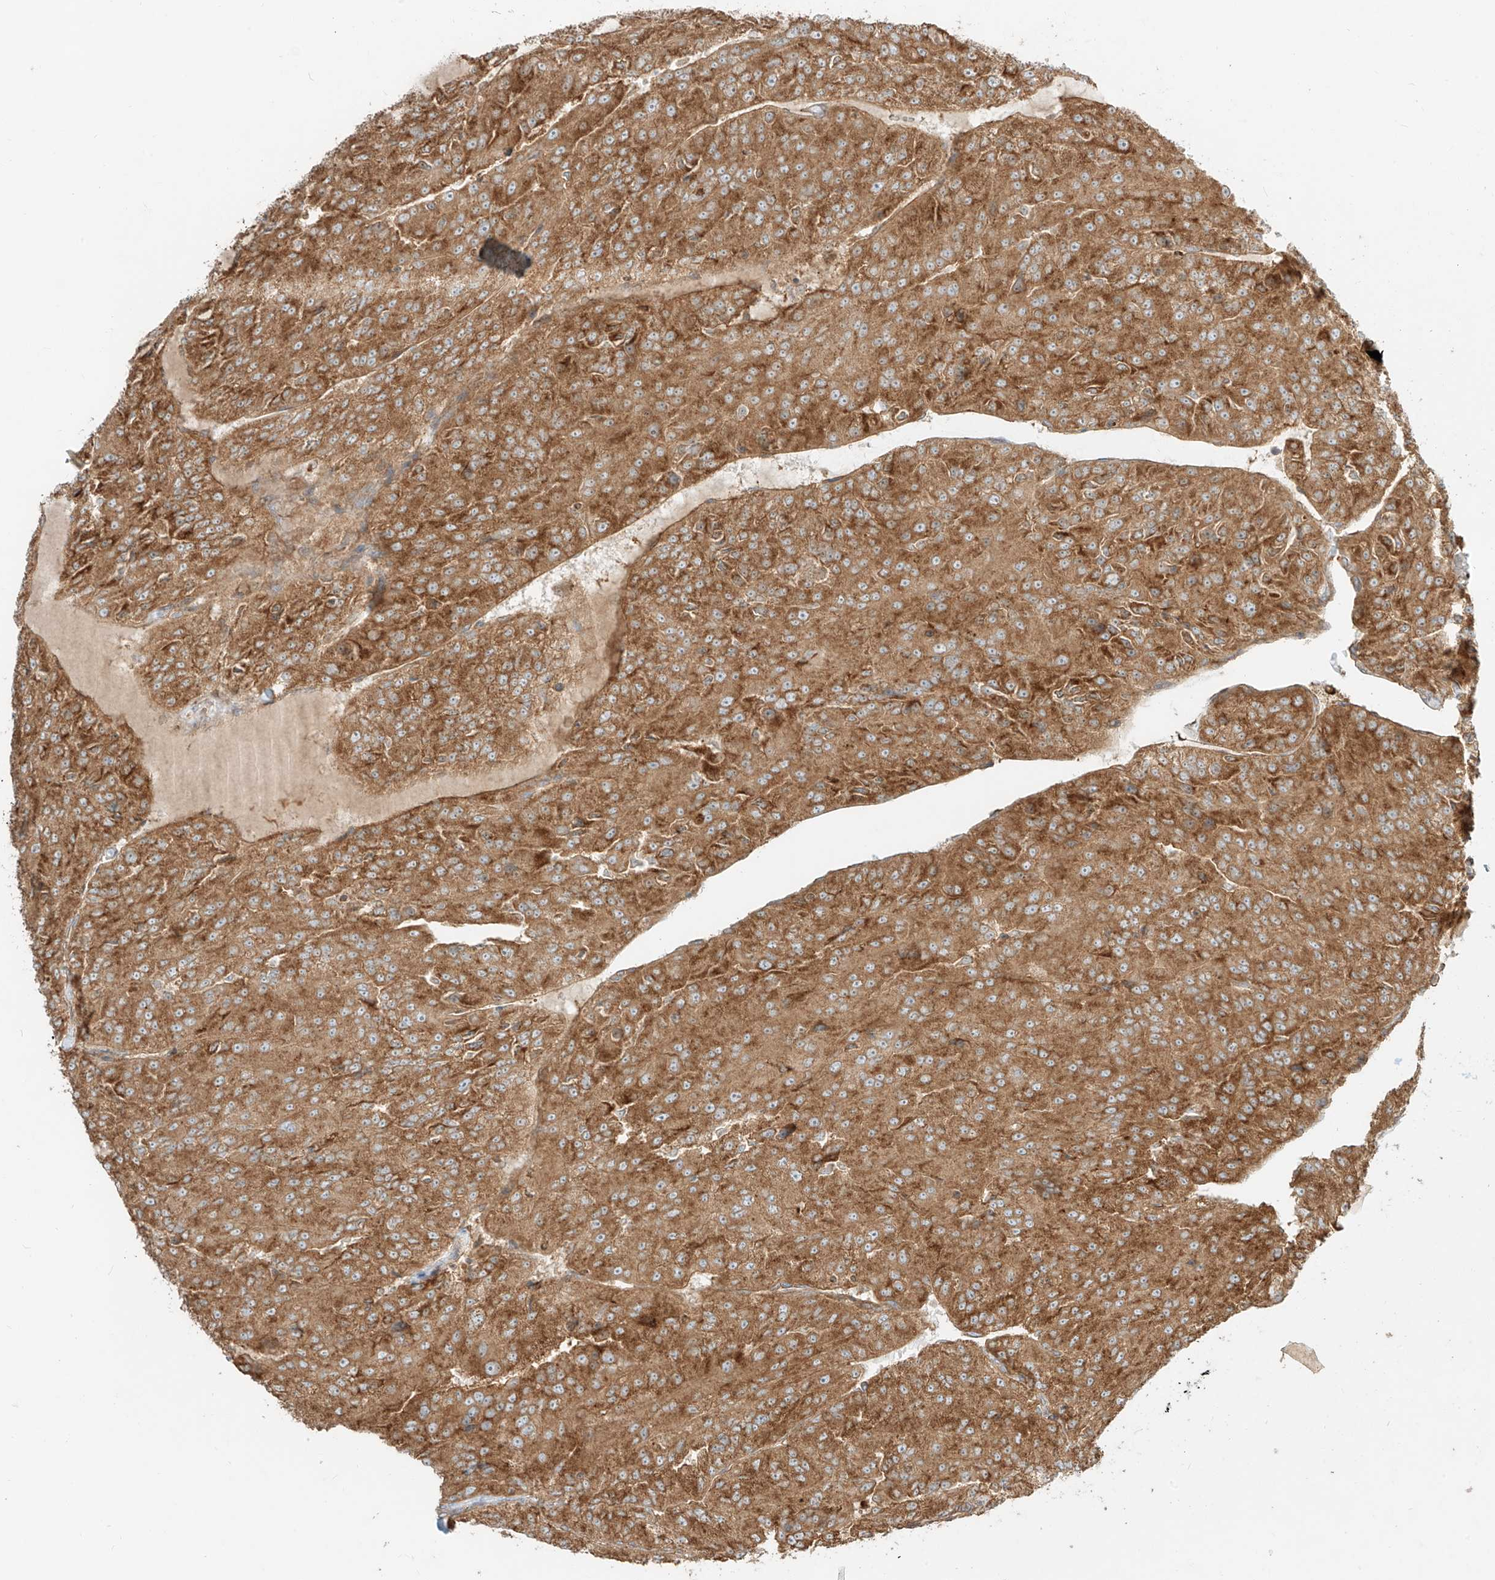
{"staining": {"intensity": "strong", "quantity": ">75%", "location": "cytoplasmic/membranous"}, "tissue": "renal cancer", "cell_type": "Tumor cells", "image_type": "cancer", "snomed": [{"axis": "morphology", "description": "Adenocarcinoma, NOS"}, {"axis": "topography", "description": "Kidney"}], "caption": "Immunohistochemical staining of human adenocarcinoma (renal) shows high levels of strong cytoplasmic/membranous protein staining in approximately >75% of tumor cells.", "gene": "CCDC115", "patient": {"sex": "female", "age": 63}}